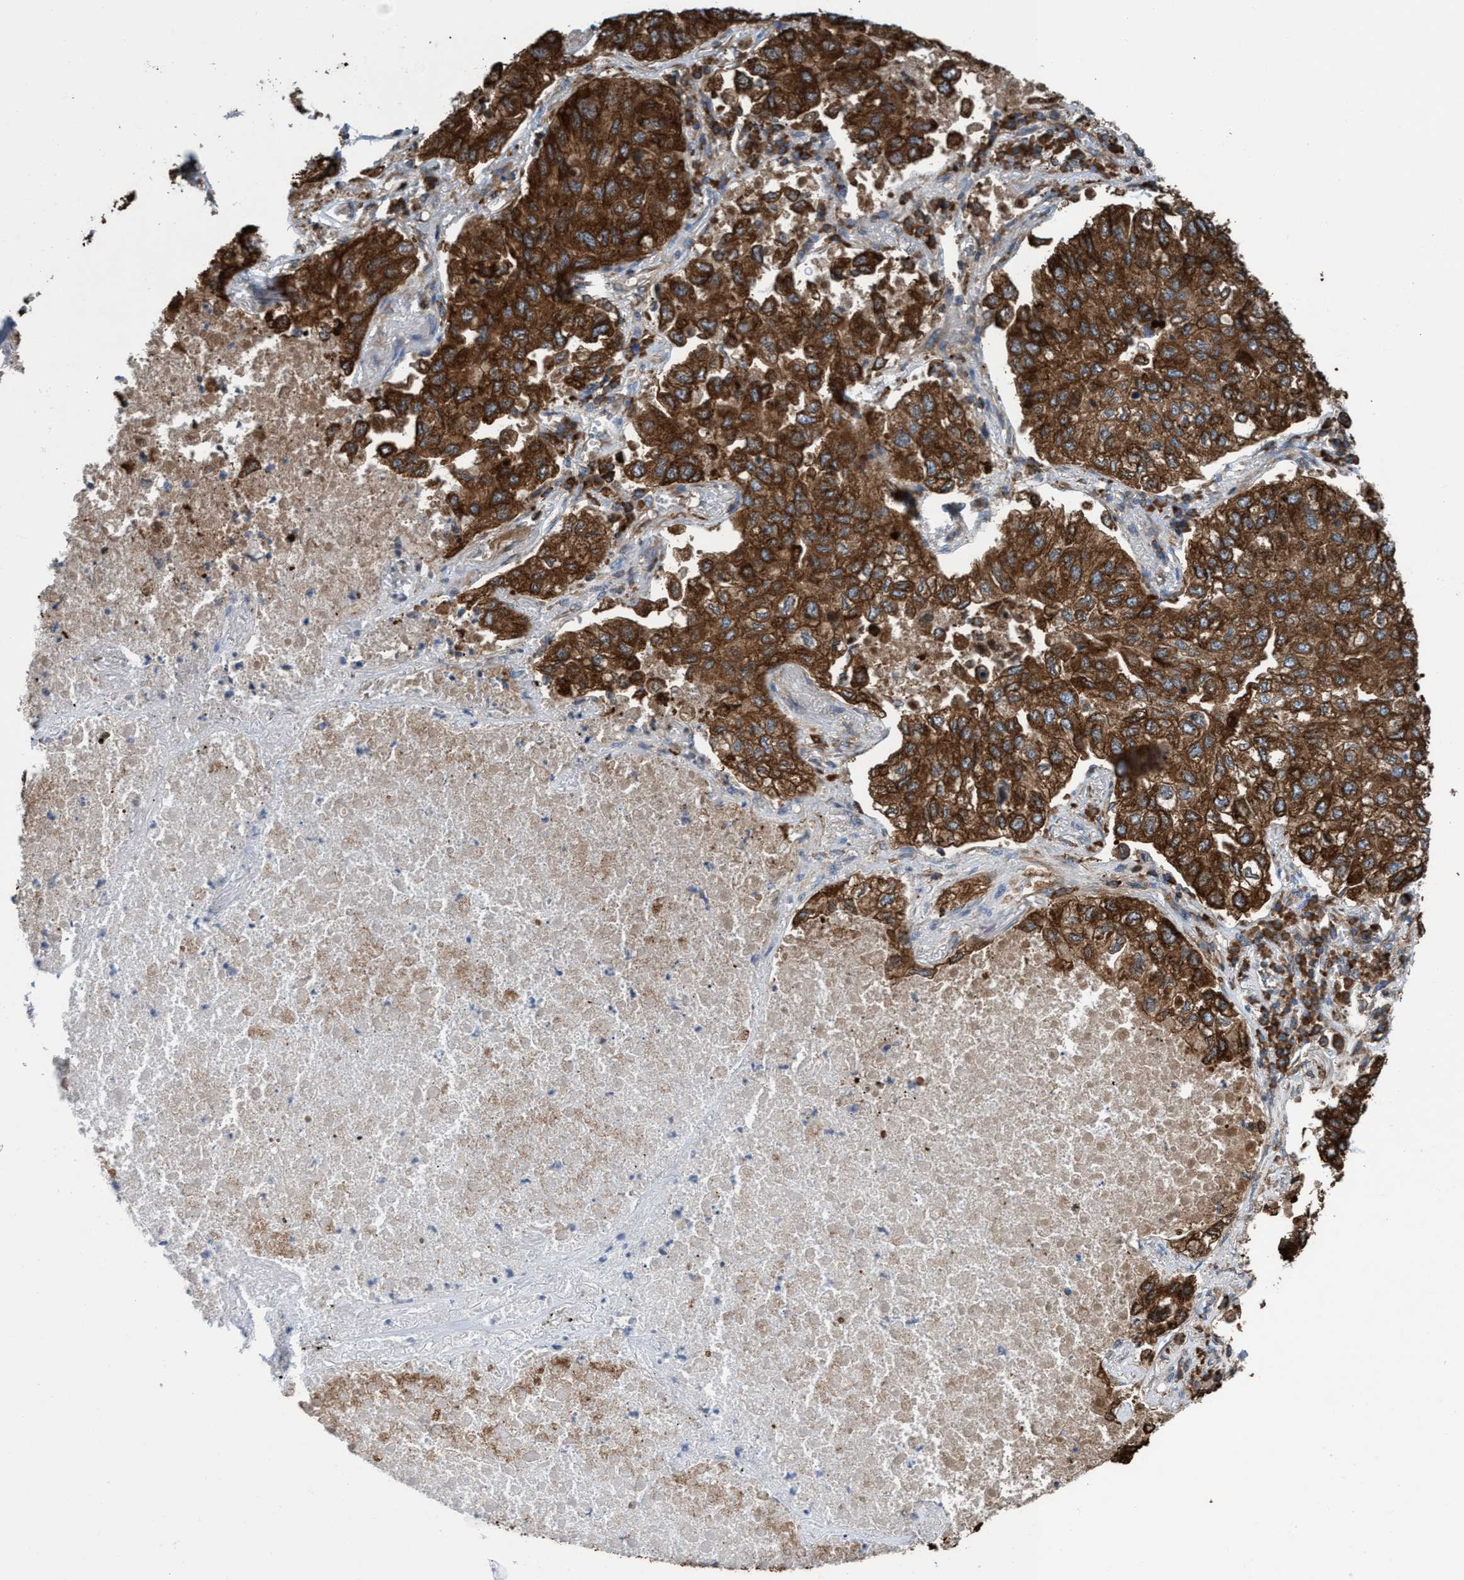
{"staining": {"intensity": "strong", "quantity": ">75%", "location": "cytoplasmic/membranous"}, "tissue": "lung cancer", "cell_type": "Tumor cells", "image_type": "cancer", "snomed": [{"axis": "morphology", "description": "Inflammation, NOS"}, {"axis": "morphology", "description": "Adenocarcinoma, NOS"}, {"axis": "topography", "description": "Lung"}], "caption": "A micrograph showing strong cytoplasmic/membranous staining in about >75% of tumor cells in adenocarcinoma (lung), as visualized by brown immunohistochemical staining.", "gene": "EZR", "patient": {"sex": "male", "age": 63}}